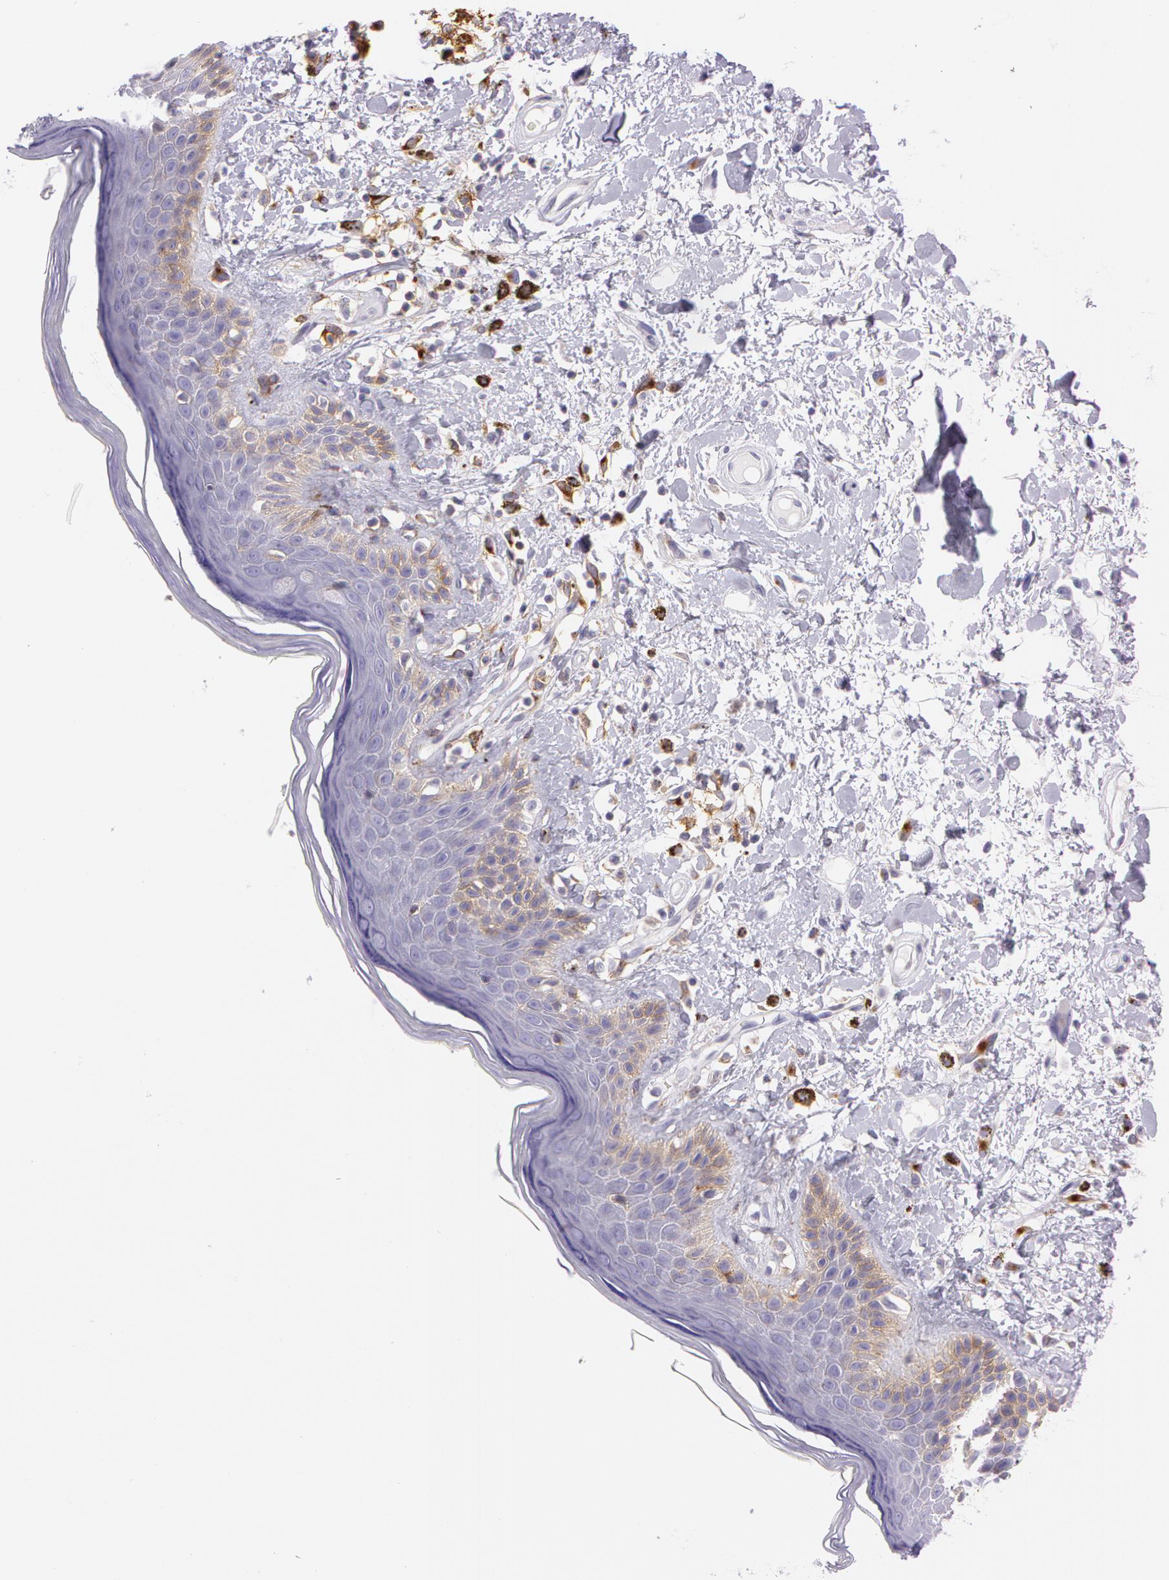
{"staining": {"intensity": "weak", "quantity": "<25%", "location": "cytoplasmic/membranous"}, "tissue": "skin", "cell_type": "Epidermal cells", "image_type": "normal", "snomed": [{"axis": "morphology", "description": "Normal tissue, NOS"}, {"axis": "topography", "description": "Anal"}], "caption": "Epidermal cells show no significant protein expression in benign skin. (Immunohistochemistry (ihc), brightfield microscopy, high magnification).", "gene": "LY75", "patient": {"sex": "female", "age": 78}}